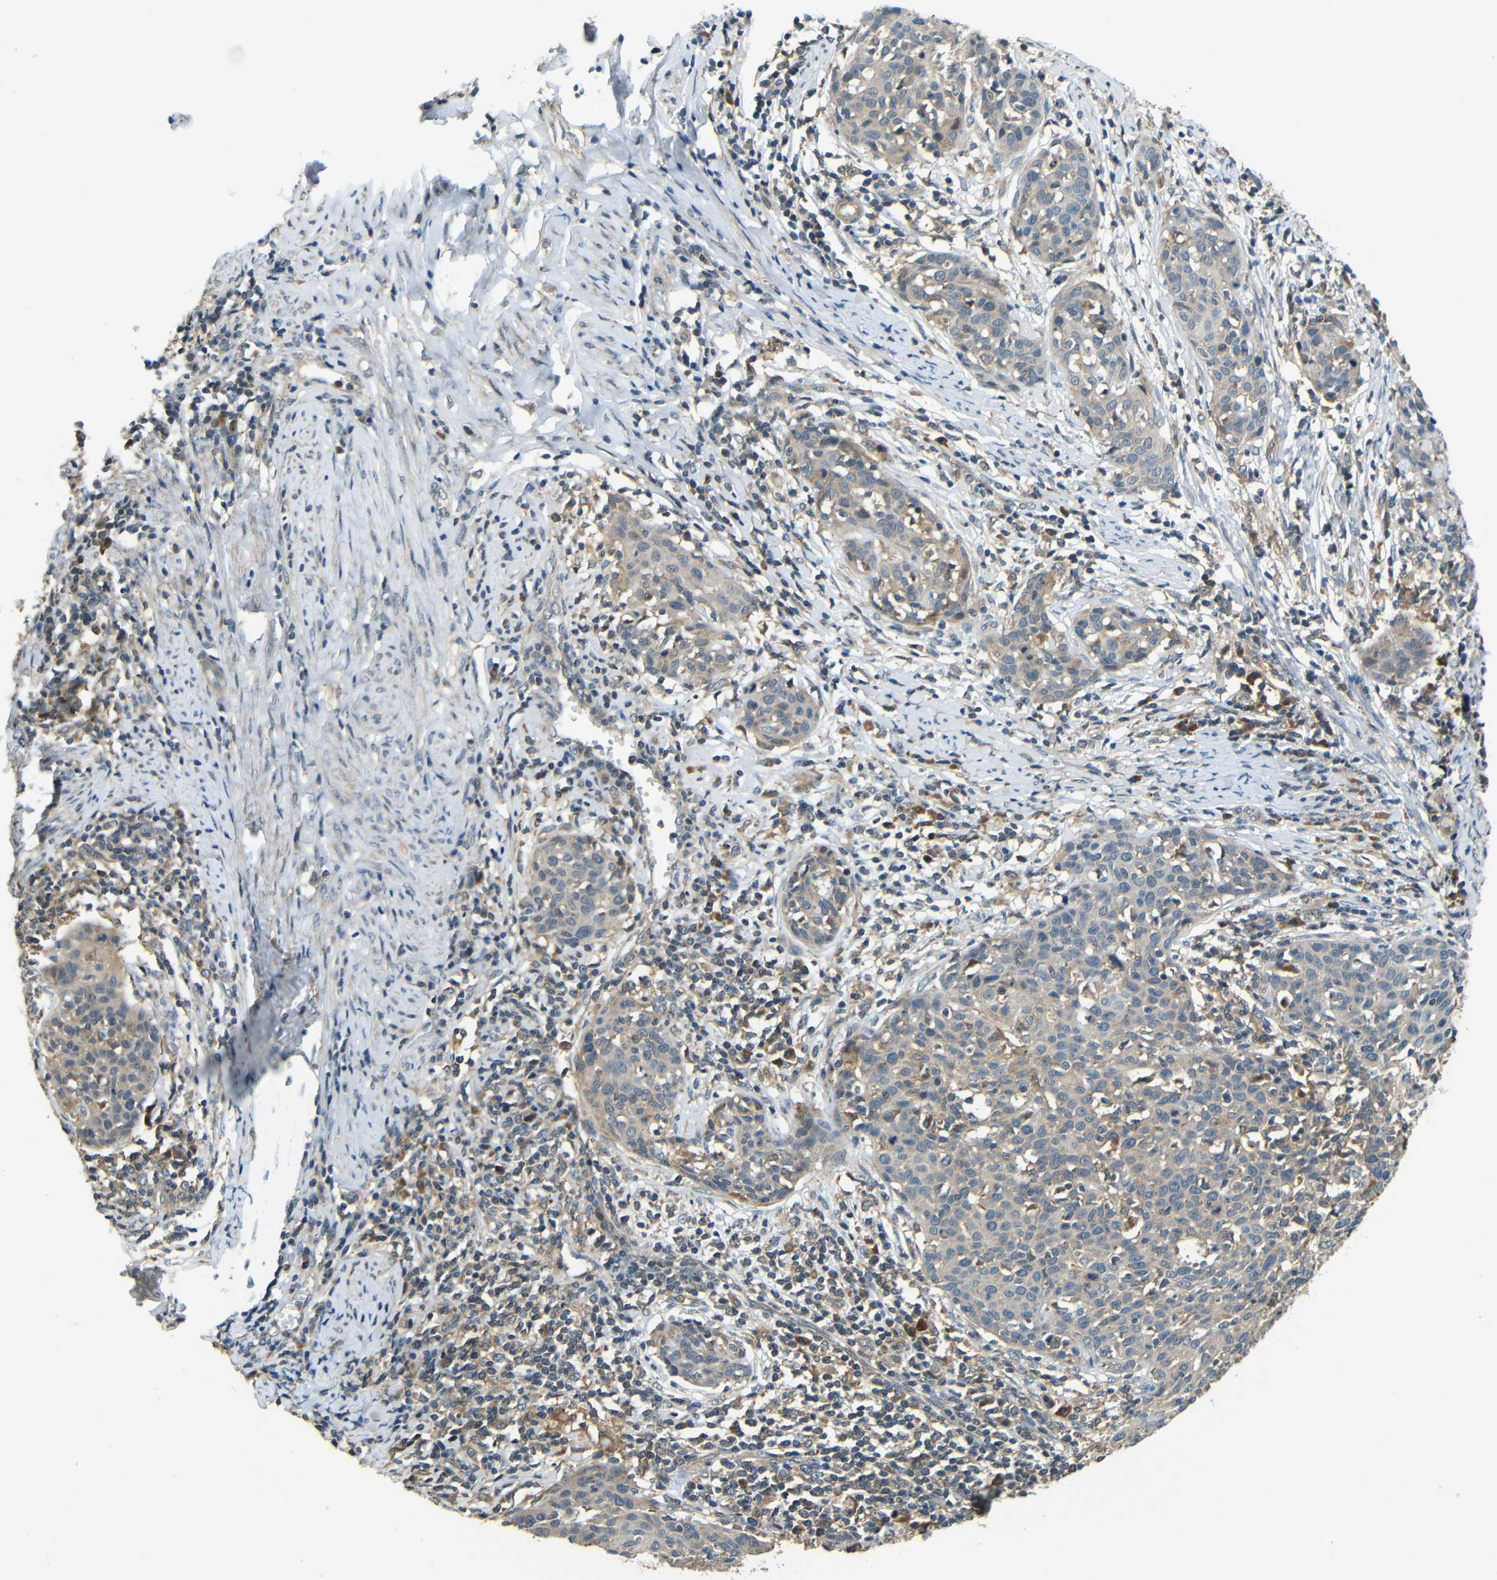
{"staining": {"intensity": "weak", "quantity": "25%-75%", "location": "cytoplasmic/membranous"}, "tissue": "cervical cancer", "cell_type": "Tumor cells", "image_type": "cancer", "snomed": [{"axis": "morphology", "description": "Squamous cell carcinoma, NOS"}, {"axis": "topography", "description": "Cervix"}], "caption": "The histopathology image displays staining of cervical cancer (squamous cell carcinoma), revealing weak cytoplasmic/membranous protein positivity (brown color) within tumor cells.", "gene": "FNDC3A", "patient": {"sex": "female", "age": 38}}